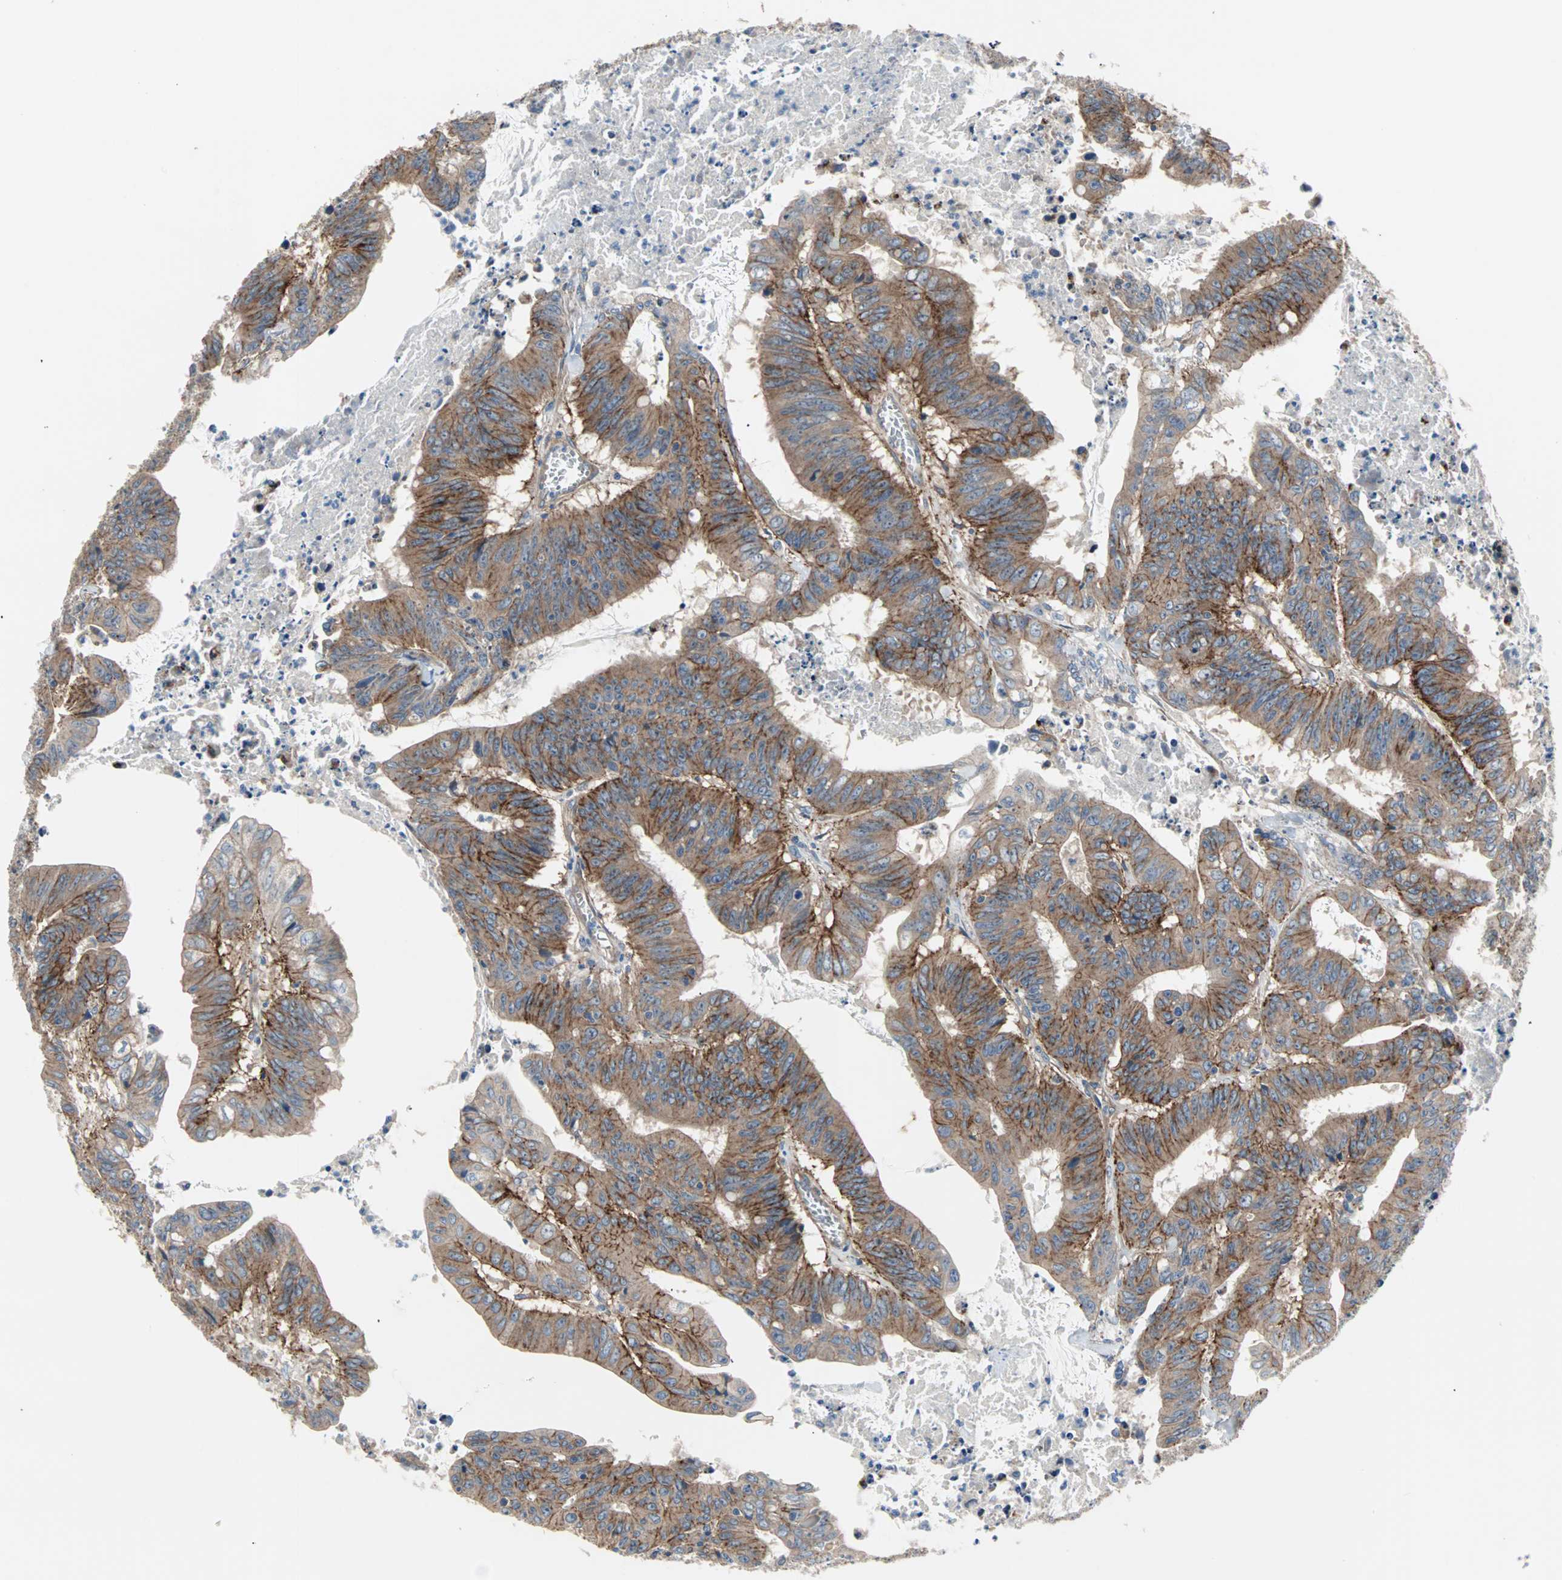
{"staining": {"intensity": "moderate", "quantity": ">75%", "location": "cytoplasmic/membranous"}, "tissue": "colorectal cancer", "cell_type": "Tumor cells", "image_type": "cancer", "snomed": [{"axis": "morphology", "description": "Adenocarcinoma, NOS"}, {"axis": "topography", "description": "Colon"}], "caption": "Immunohistochemical staining of colorectal cancer demonstrates moderate cytoplasmic/membranous protein positivity in about >75% of tumor cells.", "gene": "PDE8A", "patient": {"sex": "male", "age": 45}}